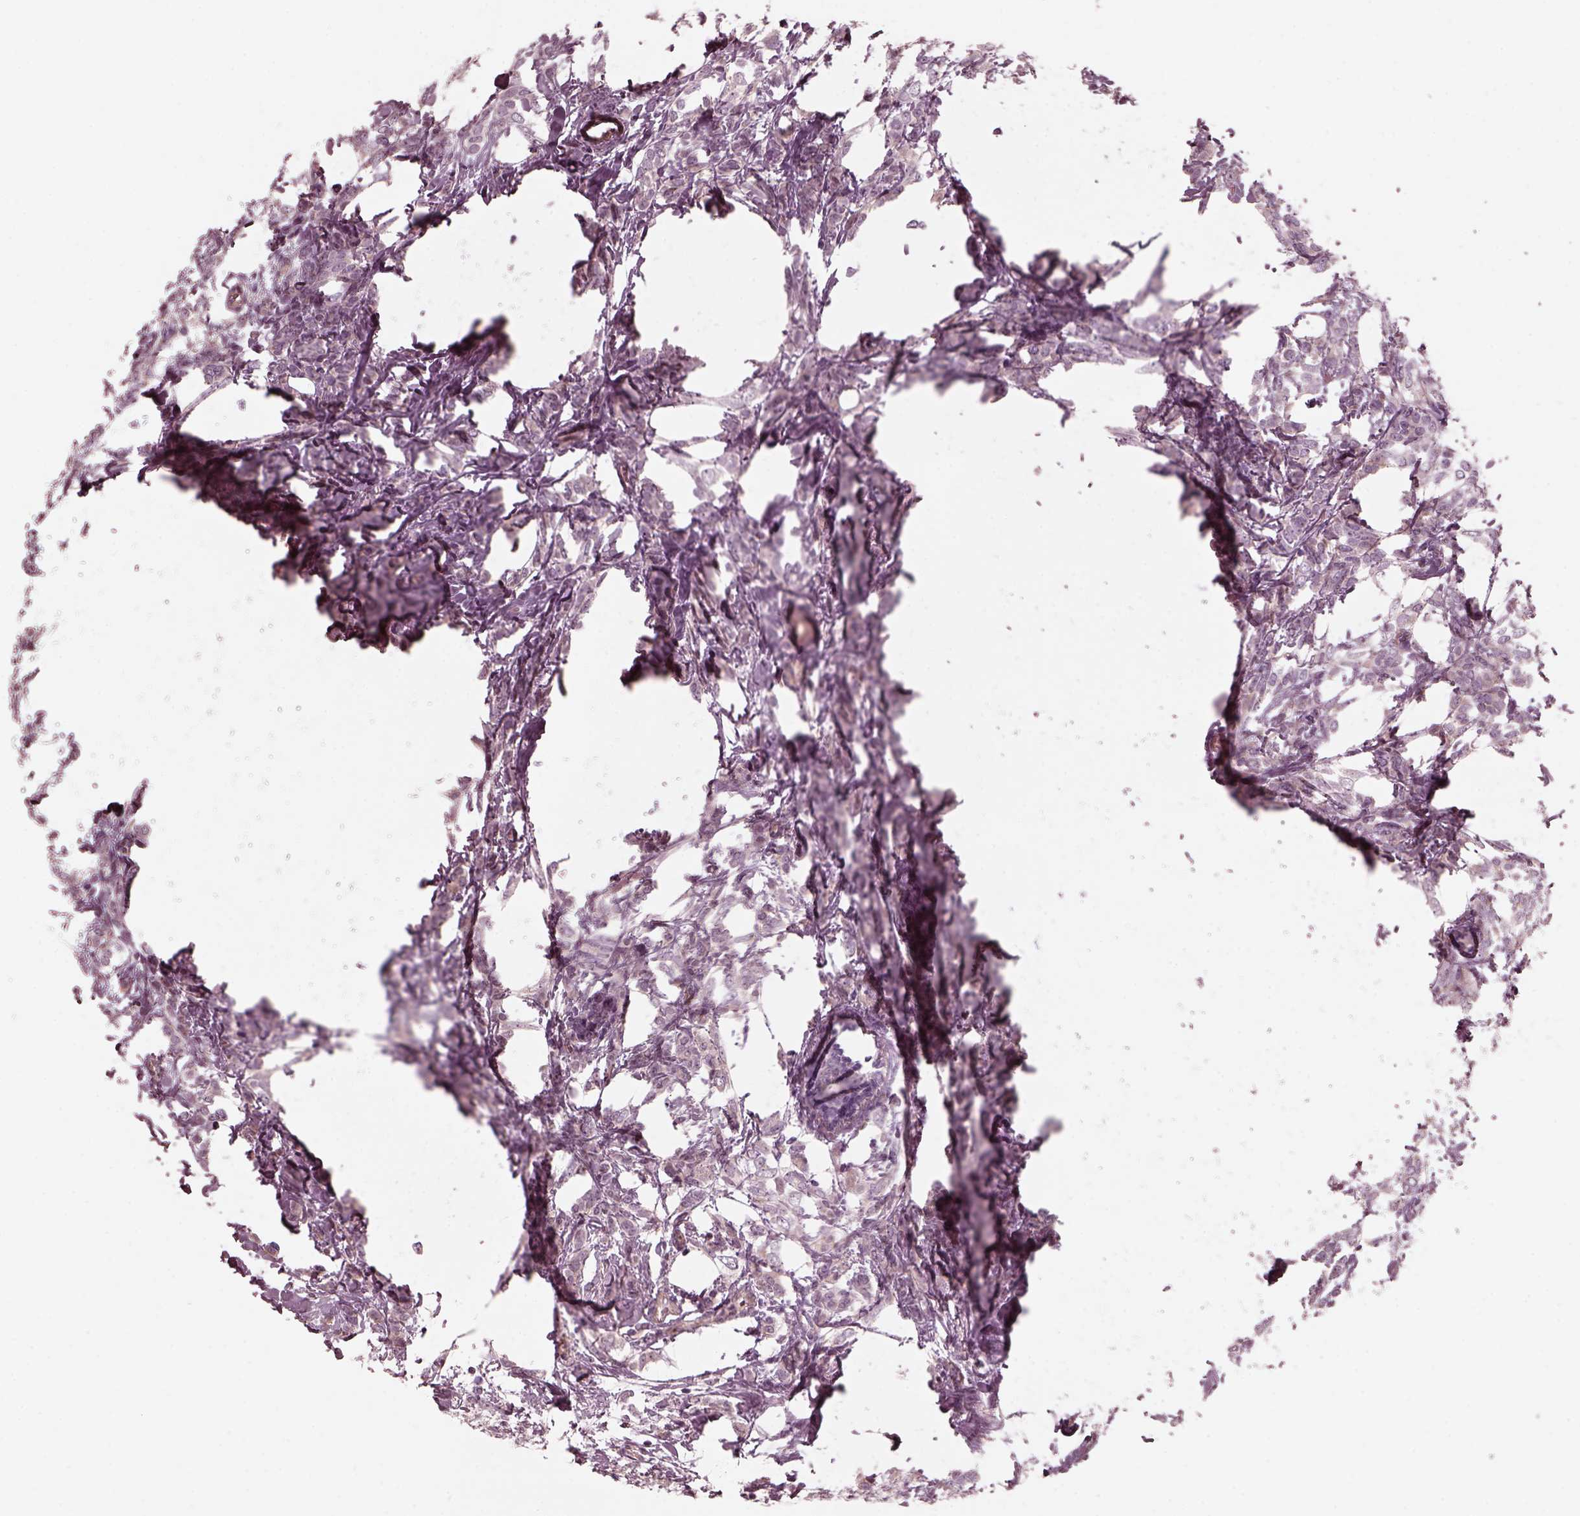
{"staining": {"intensity": "negative", "quantity": "none", "location": "none"}, "tissue": "breast cancer", "cell_type": "Tumor cells", "image_type": "cancer", "snomed": [{"axis": "morphology", "description": "Lobular carcinoma"}, {"axis": "topography", "description": "Breast"}], "caption": "This is a micrograph of immunohistochemistry (IHC) staining of breast cancer, which shows no positivity in tumor cells. The staining was performed using DAB (3,3'-diaminobenzidine) to visualize the protein expression in brown, while the nuclei were stained in blue with hematoxylin (Magnification: 20x).", "gene": "KIF6", "patient": {"sex": "female", "age": 49}}